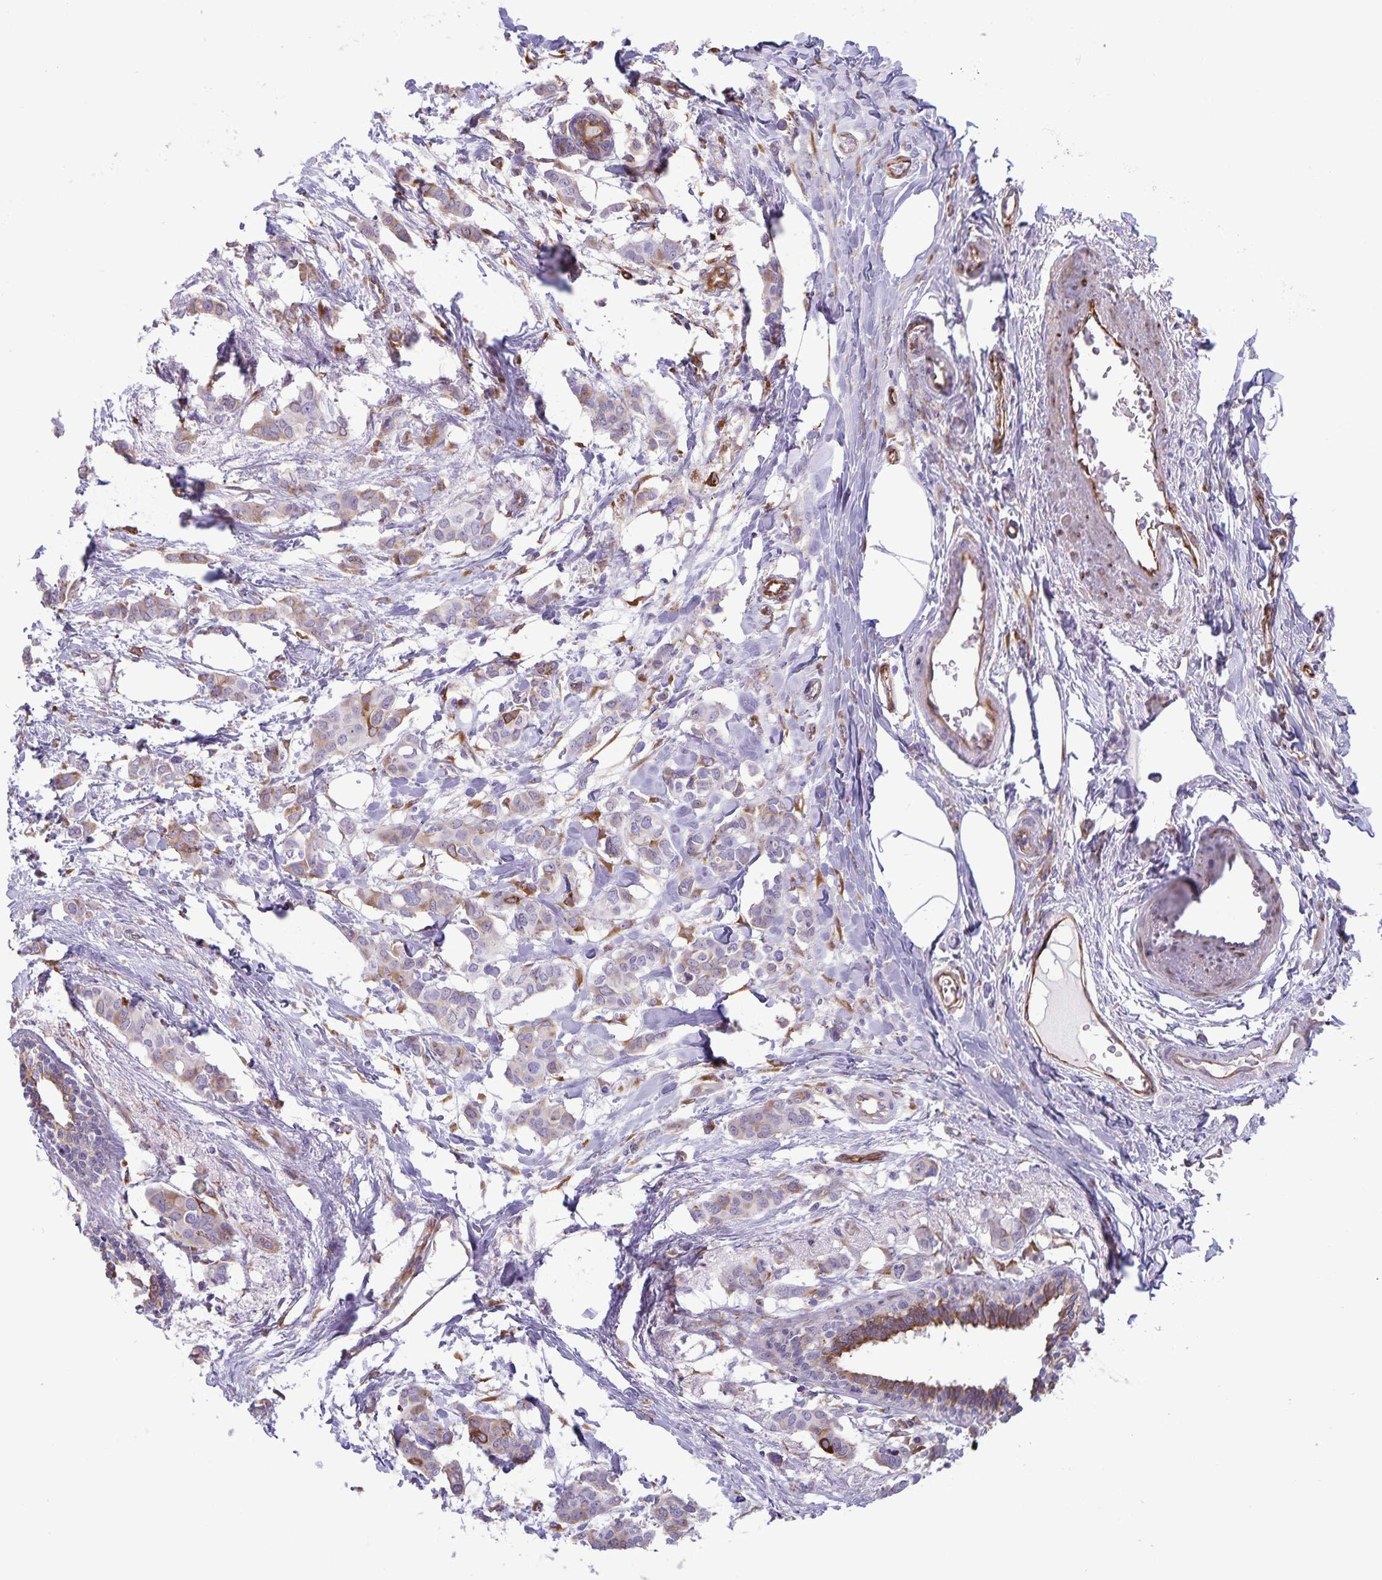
{"staining": {"intensity": "weak", "quantity": "25%-75%", "location": "cytoplasmic/membranous"}, "tissue": "breast cancer", "cell_type": "Tumor cells", "image_type": "cancer", "snomed": [{"axis": "morphology", "description": "Duct carcinoma"}, {"axis": "topography", "description": "Breast"}], "caption": "Immunohistochemical staining of breast cancer exhibits low levels of weak cytoplasmic/membranous protein expression in approximately 25%-75% of tumor cells.", "gene": "RCN1", "patient": {"sex": "female", "age": 62}}